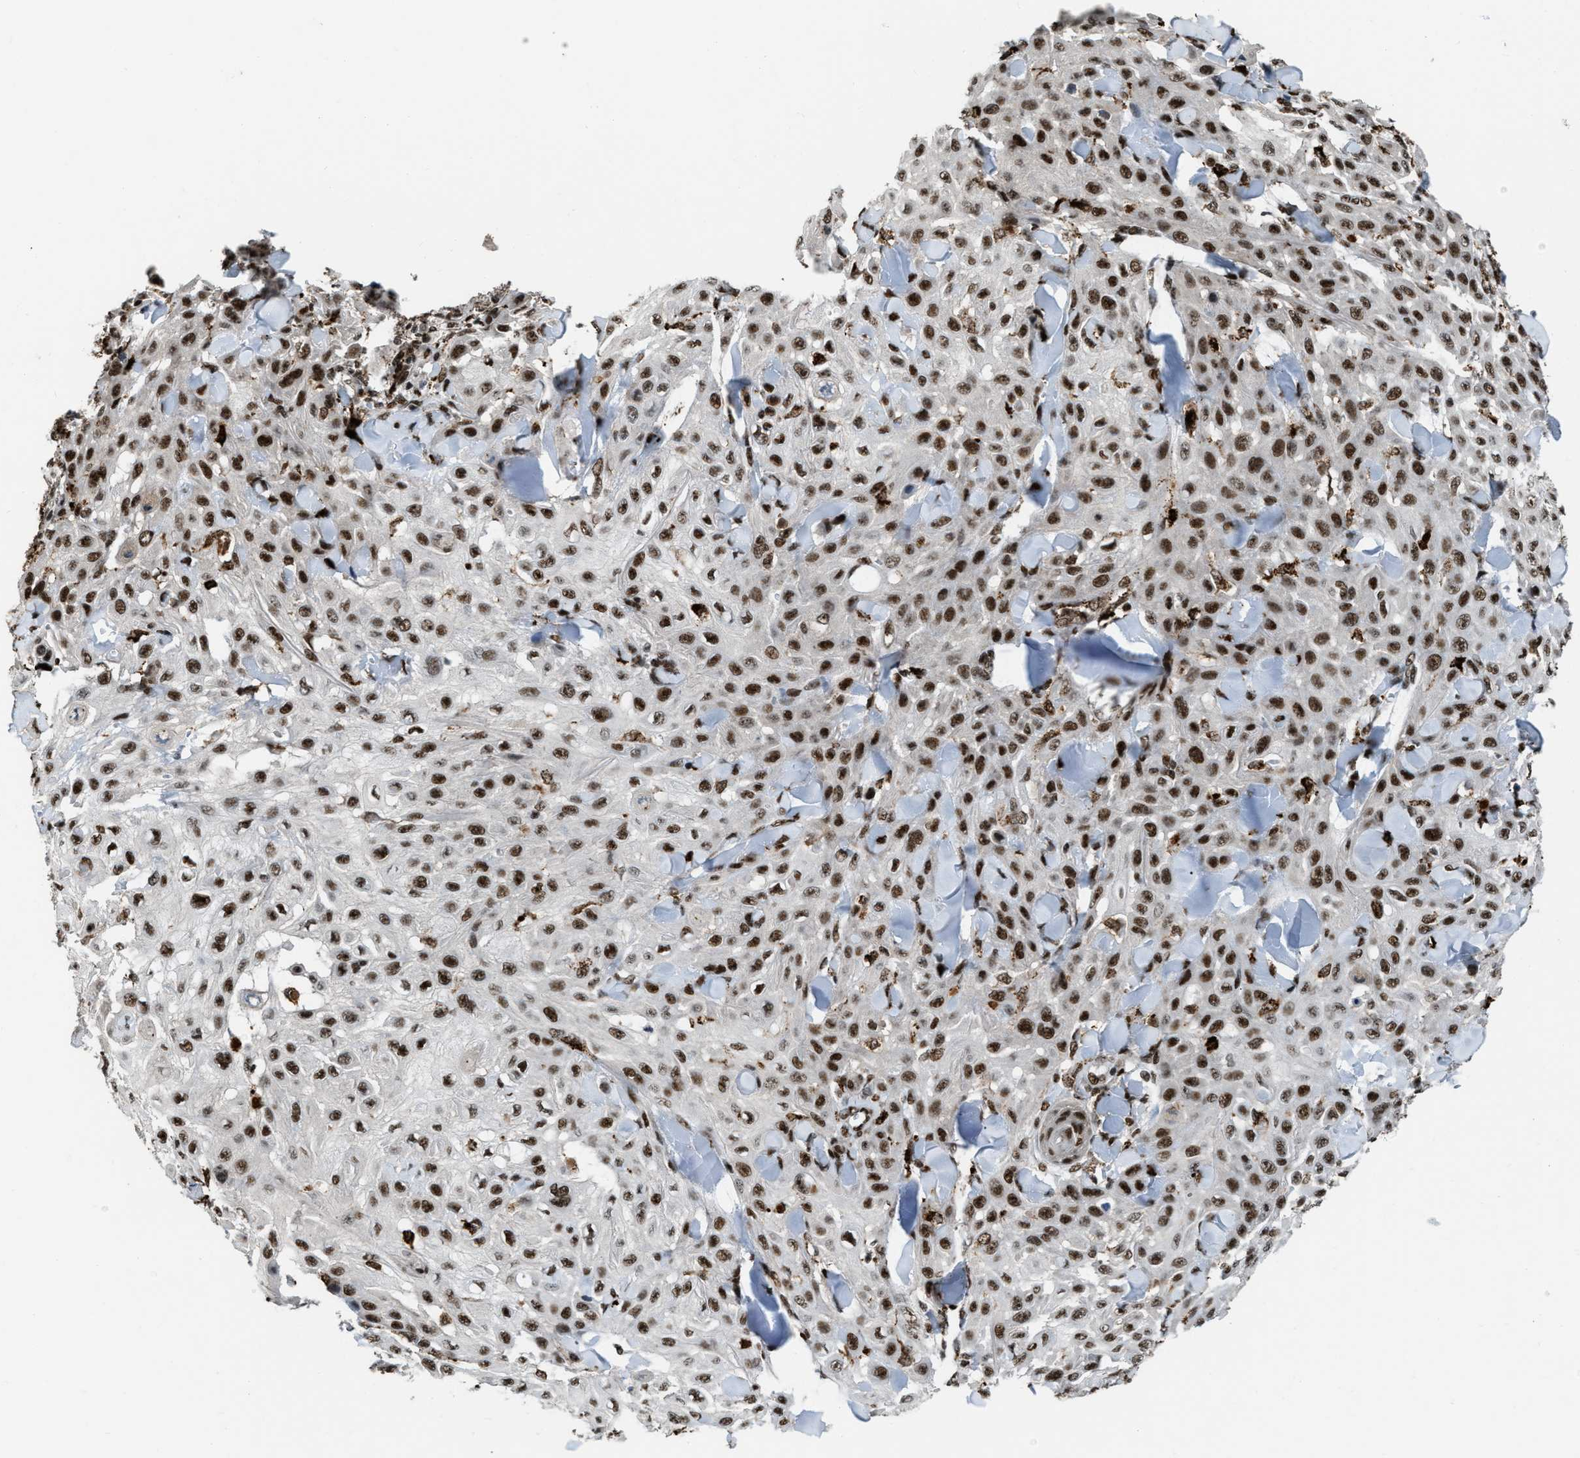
{"staining": {"intensity": "strong", "quantity": ">75%", "location": "nuclear"}, "tissue": "skin cancer", "cell_type": "Tumor cells", "image_type": "cancer", "snomed": [{"axis": "morphology", "description": "Squamous cell carcinoma, NOS"}, {"axis": "topography", "description": "Skin"}], "caption": "Skin cancer (squamous cell carcinoma) stained with DAB immunohistochemistry reveals high levels of strong nuclear staining in about >75% of tumor cells. The protein of interest is shown in brown color, while the nuclei are stained blue.", "gene": "NUMA1", "patient": {"sex": "male", "age": 24}}